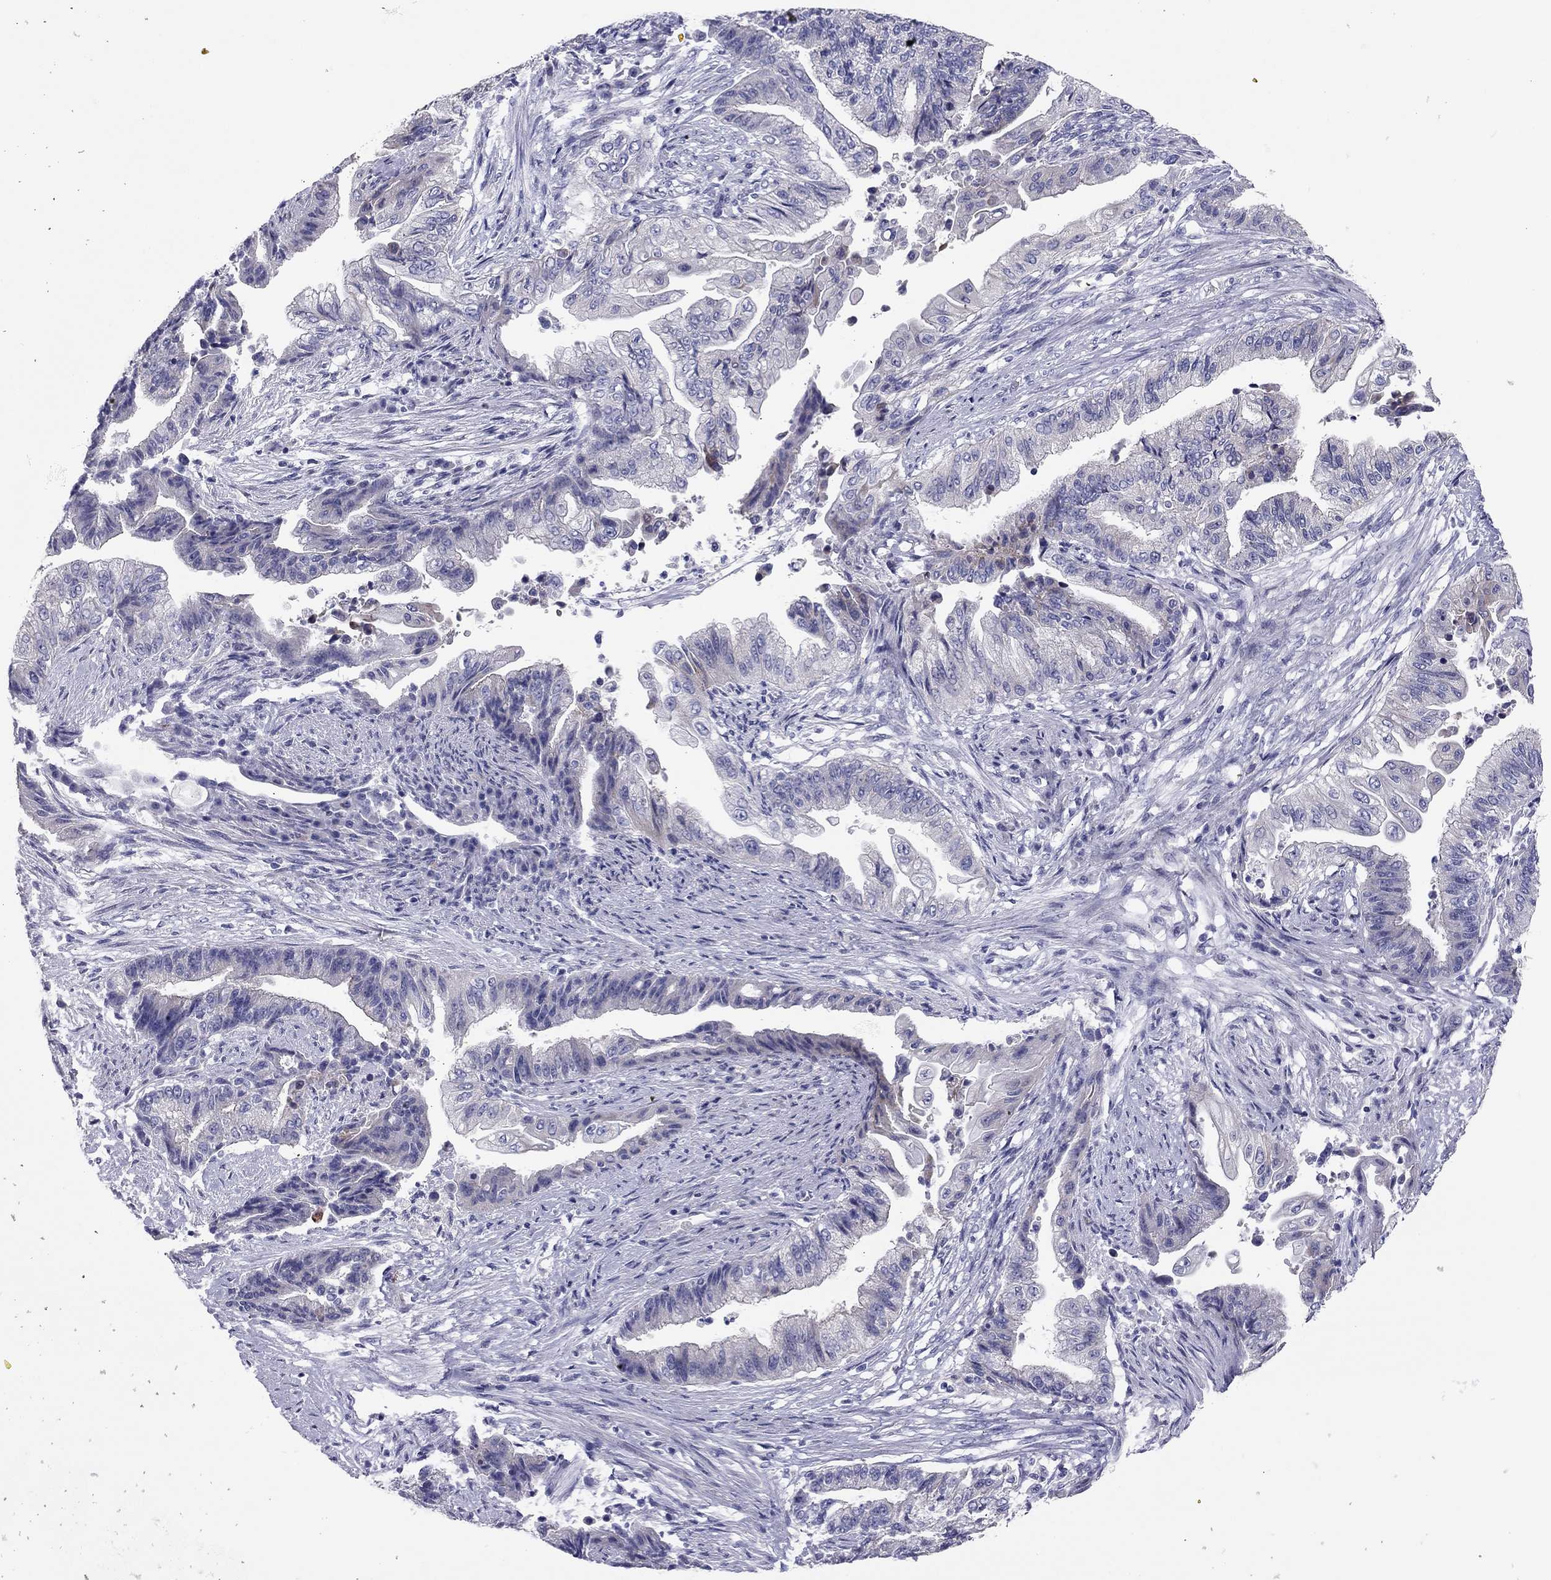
{"staining": {"intensity": "negative", "quantity": "none", "location": "none"}, "tissue": "endometrial cancer", "cell_type": "Tumor cells", "image_type": "cancer", "snomed": [{"axis": "morphology", "description": "Adenocarcinoma, NOS"}, {"axis": "topography", "description": "Uterus"}, {"axis": "topography", "description": "Endometrium"}], "caption": "Tumor cells are negative for brown protein staining in adenocarcinoma (endometrial).", "gene": "SCARB1", "patient": {"sex": "female", "age": 54}}